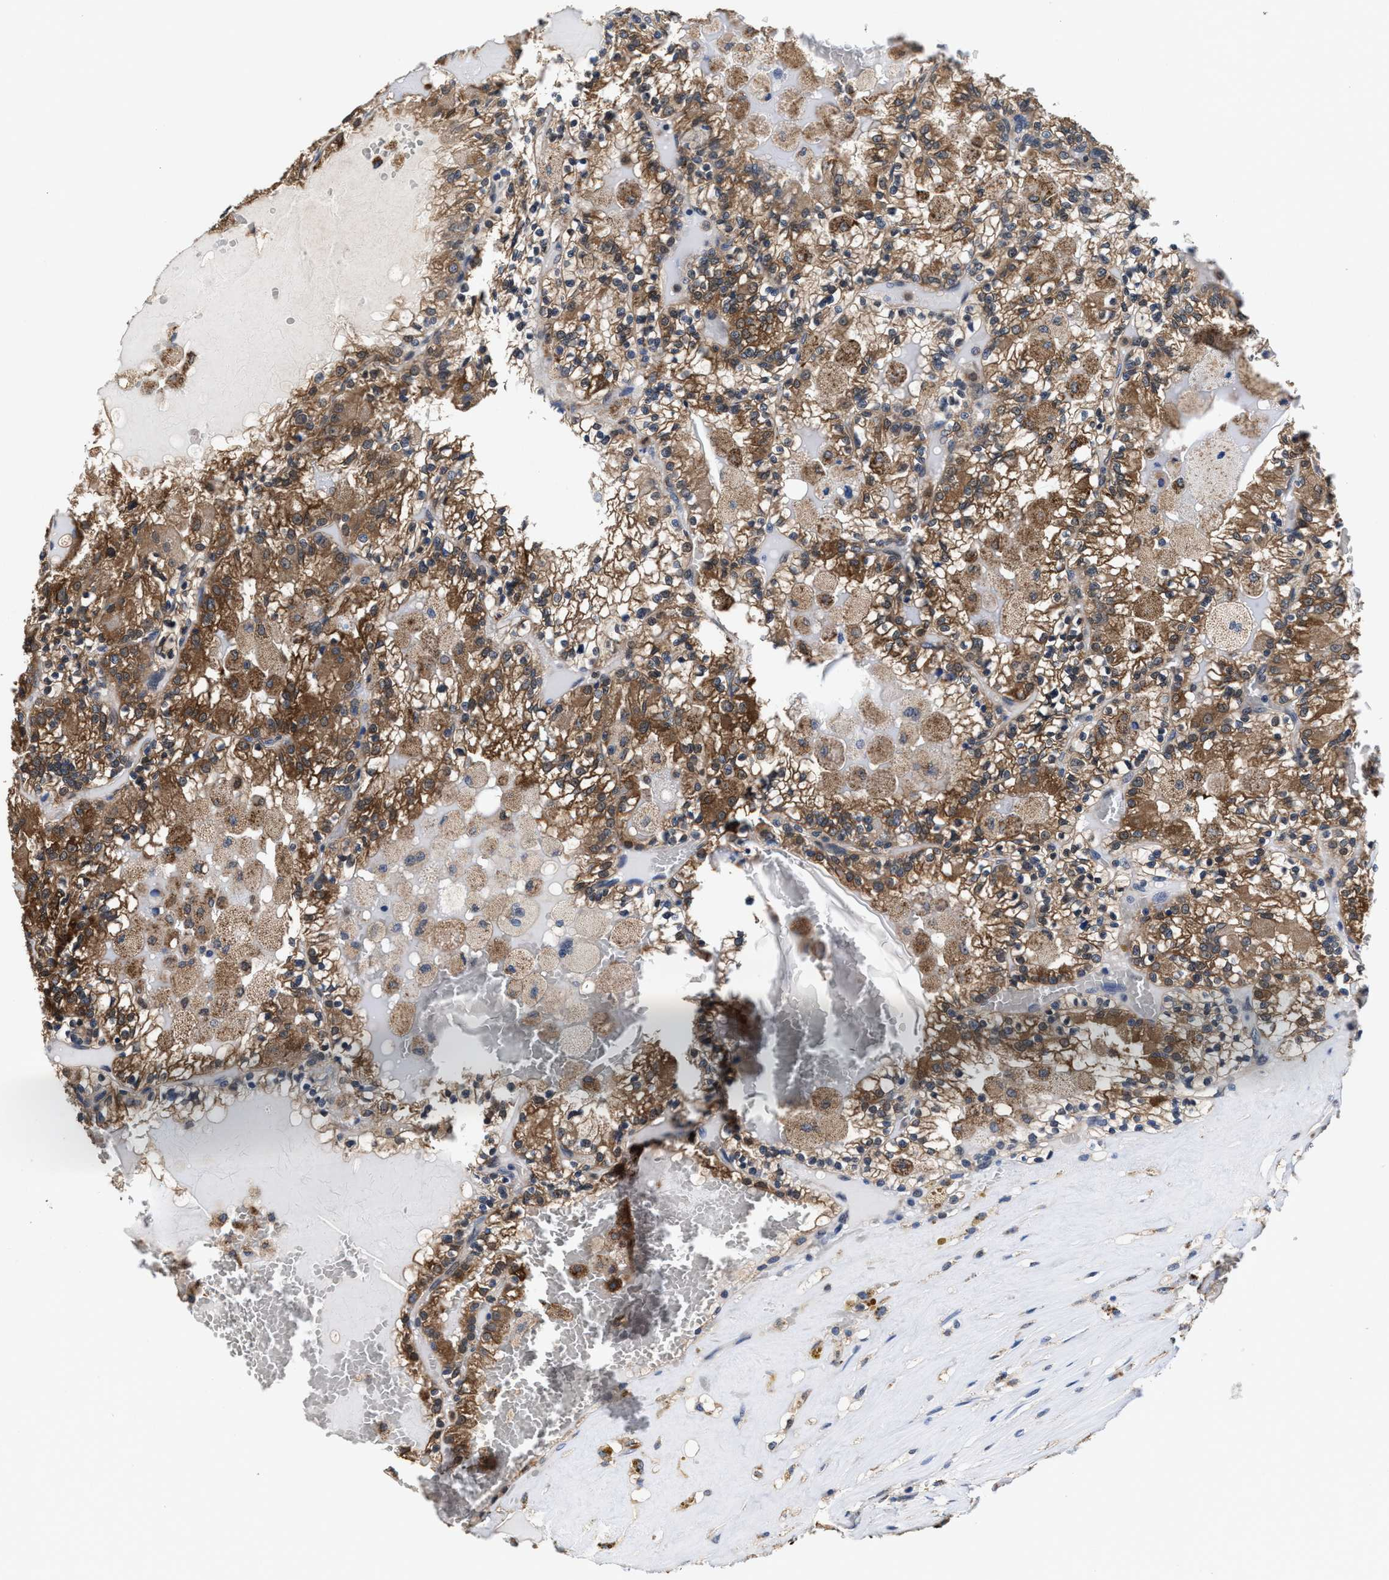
{"staining": {"intensity": "moderate", "quantity": ">75%", "location": "cytoplasmic/membranous"}, "tissue": "renal cancer", "cell_type": "Tumor cells", "image_type": "cancer", "snomed": [{"axis": "morphology", "description": "Adenocarcinoma, NOS"}, {"axis": "topography", "description": "Kidney"}], "caption": "Immunohistochemistry (IHC) (DAB) staining of human renal adenocarcinoma shows moderate cytoplasmic/membranous protein staining in about >75% of tumor cells.", "gene": "ACLY", "patient": {"sex": "female", "age": 56}}